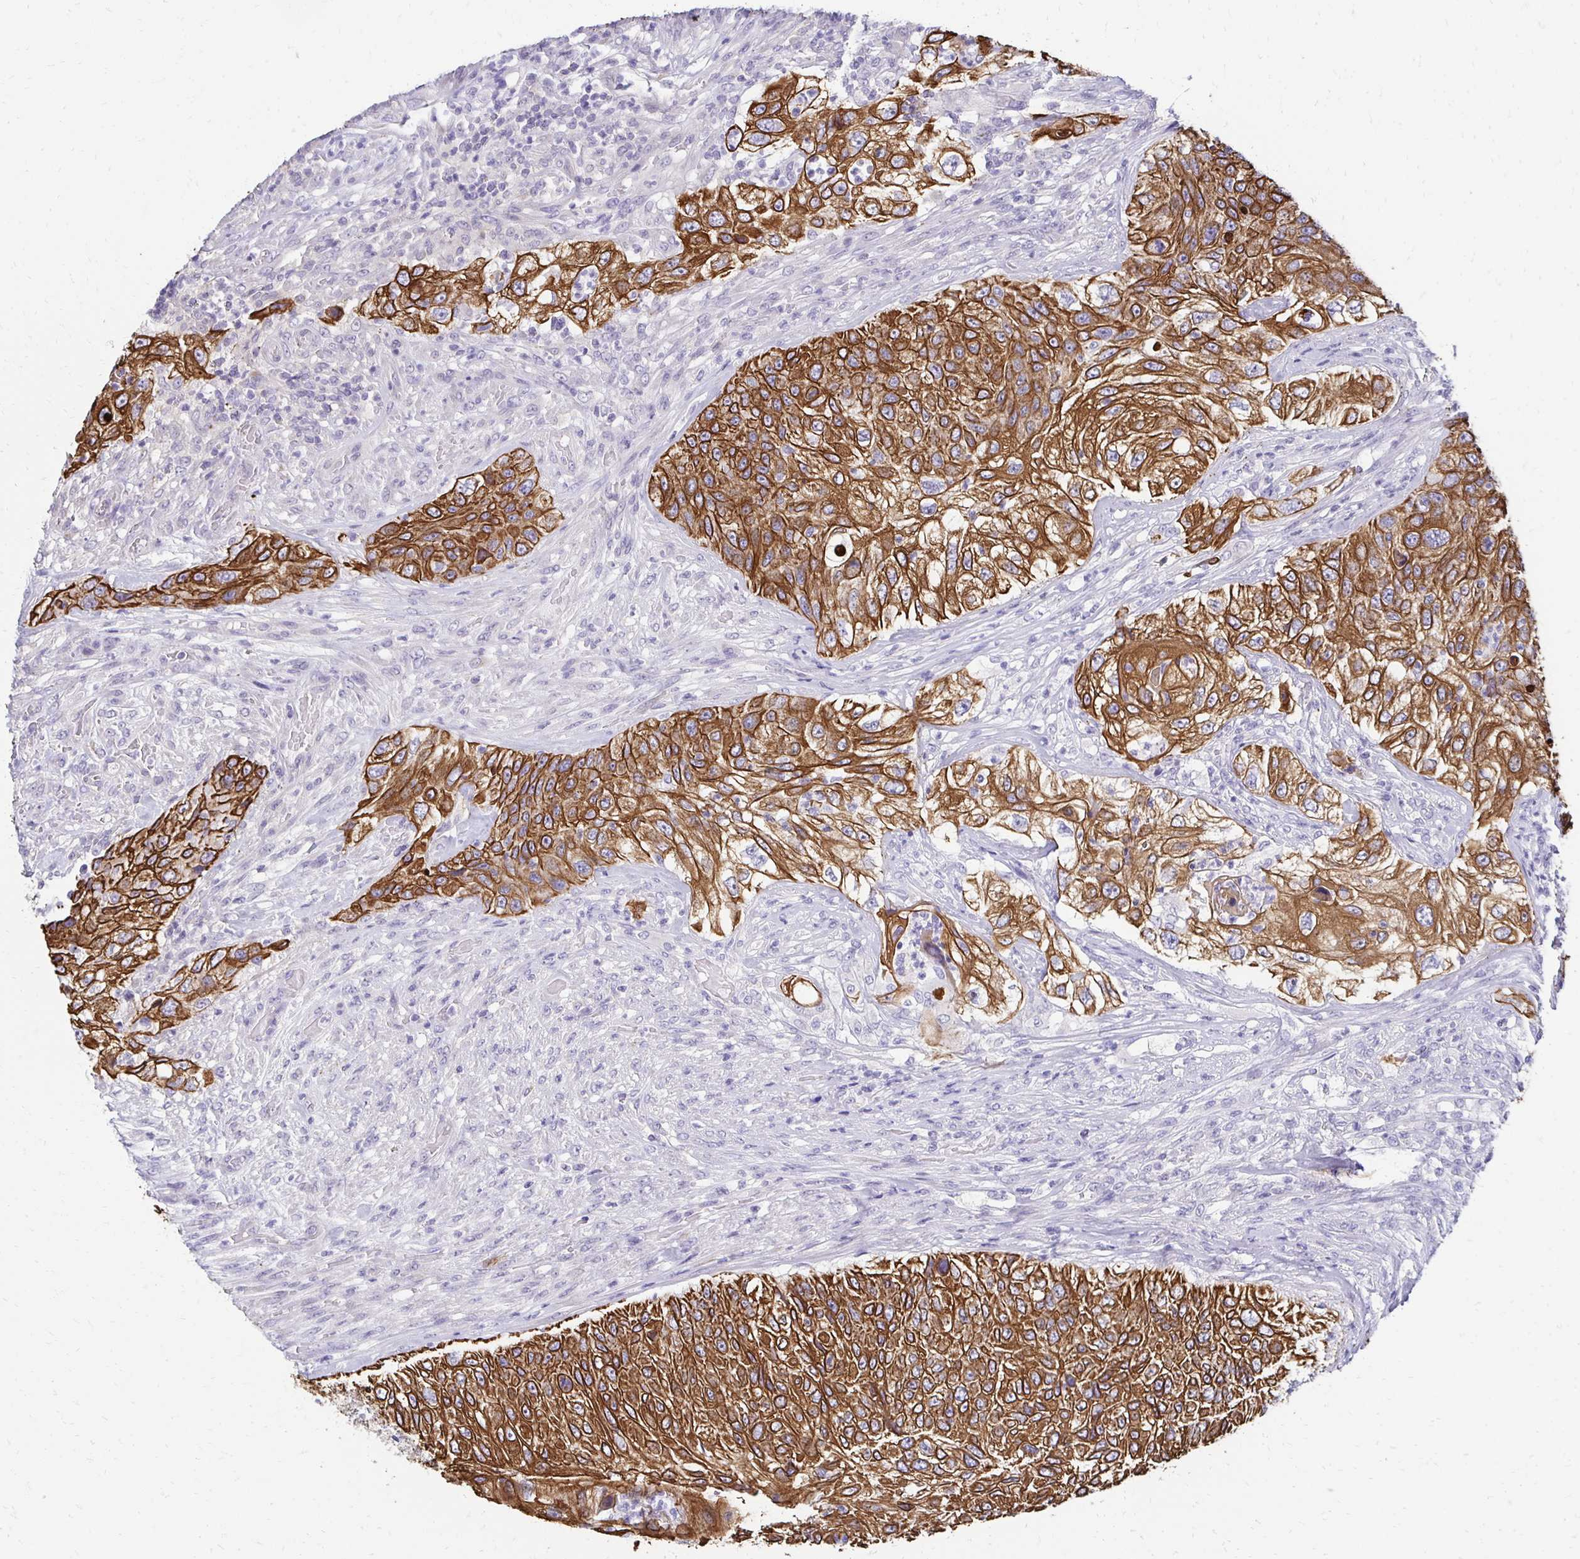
{"staining": {"intensity": "strong", "quantity": ">75%", "location": "cytoplasmic/membranous"}, "tissue": "urothelial cancer", "cell_type": "Tumor cells", "image_type": "cancer", "snomed": [{"axis": "morphology", "description": "Urothelial carcinoma, High grade"}, {"axis": "topography", "description": "Urinary bladder"}], "caption": "Urothelial carcinoma (high-grade) stained with immunohistochemistry (IHC) displays strong cytoplasmic/membranous expression in about >75% of tumor cells.", "gene": "C1QTNF2", "patient": {"sex": "female", "age": 60}}